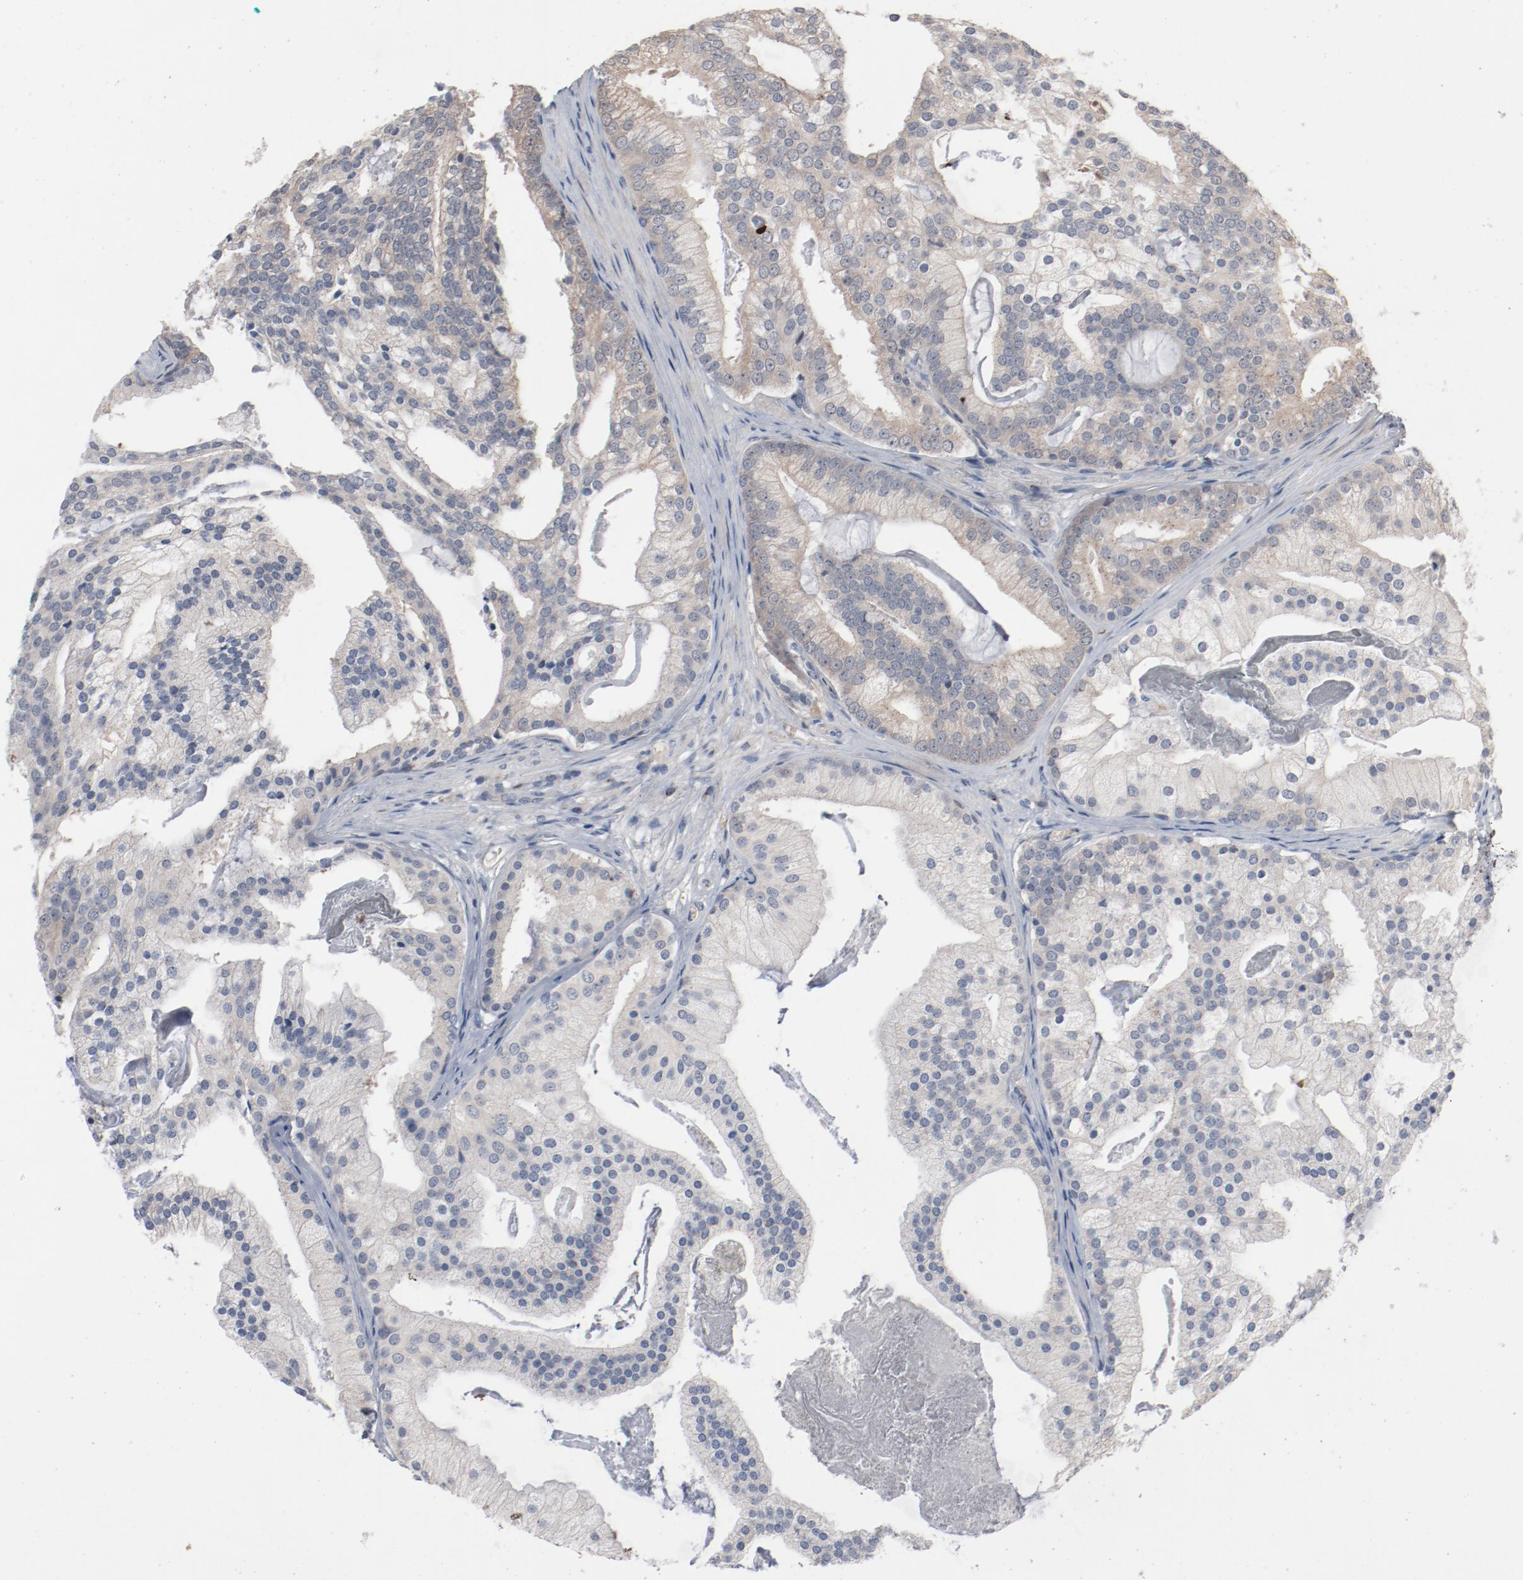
{"staining": {"intensity": "weak", "quantity": ">75%", "location": "cytoplasmic/membranous"}, "tissue": "prostate cancer", "cell_type": "Tumor cells", "image_type": "cancer", "snomed": [{"axis": "morphology", "description": "Adenocarcinoma, Low grade"}, {"axis": "topography", "description": "Prostate"}], "caption": "A brown stain highlights weak cytoplasmic/membranous positivity of a protein in prostate adenocarcinoma (low-grade) tumor cells.", "gene": "DNAL4", "patient": {"sex": "male", "age": 58}}